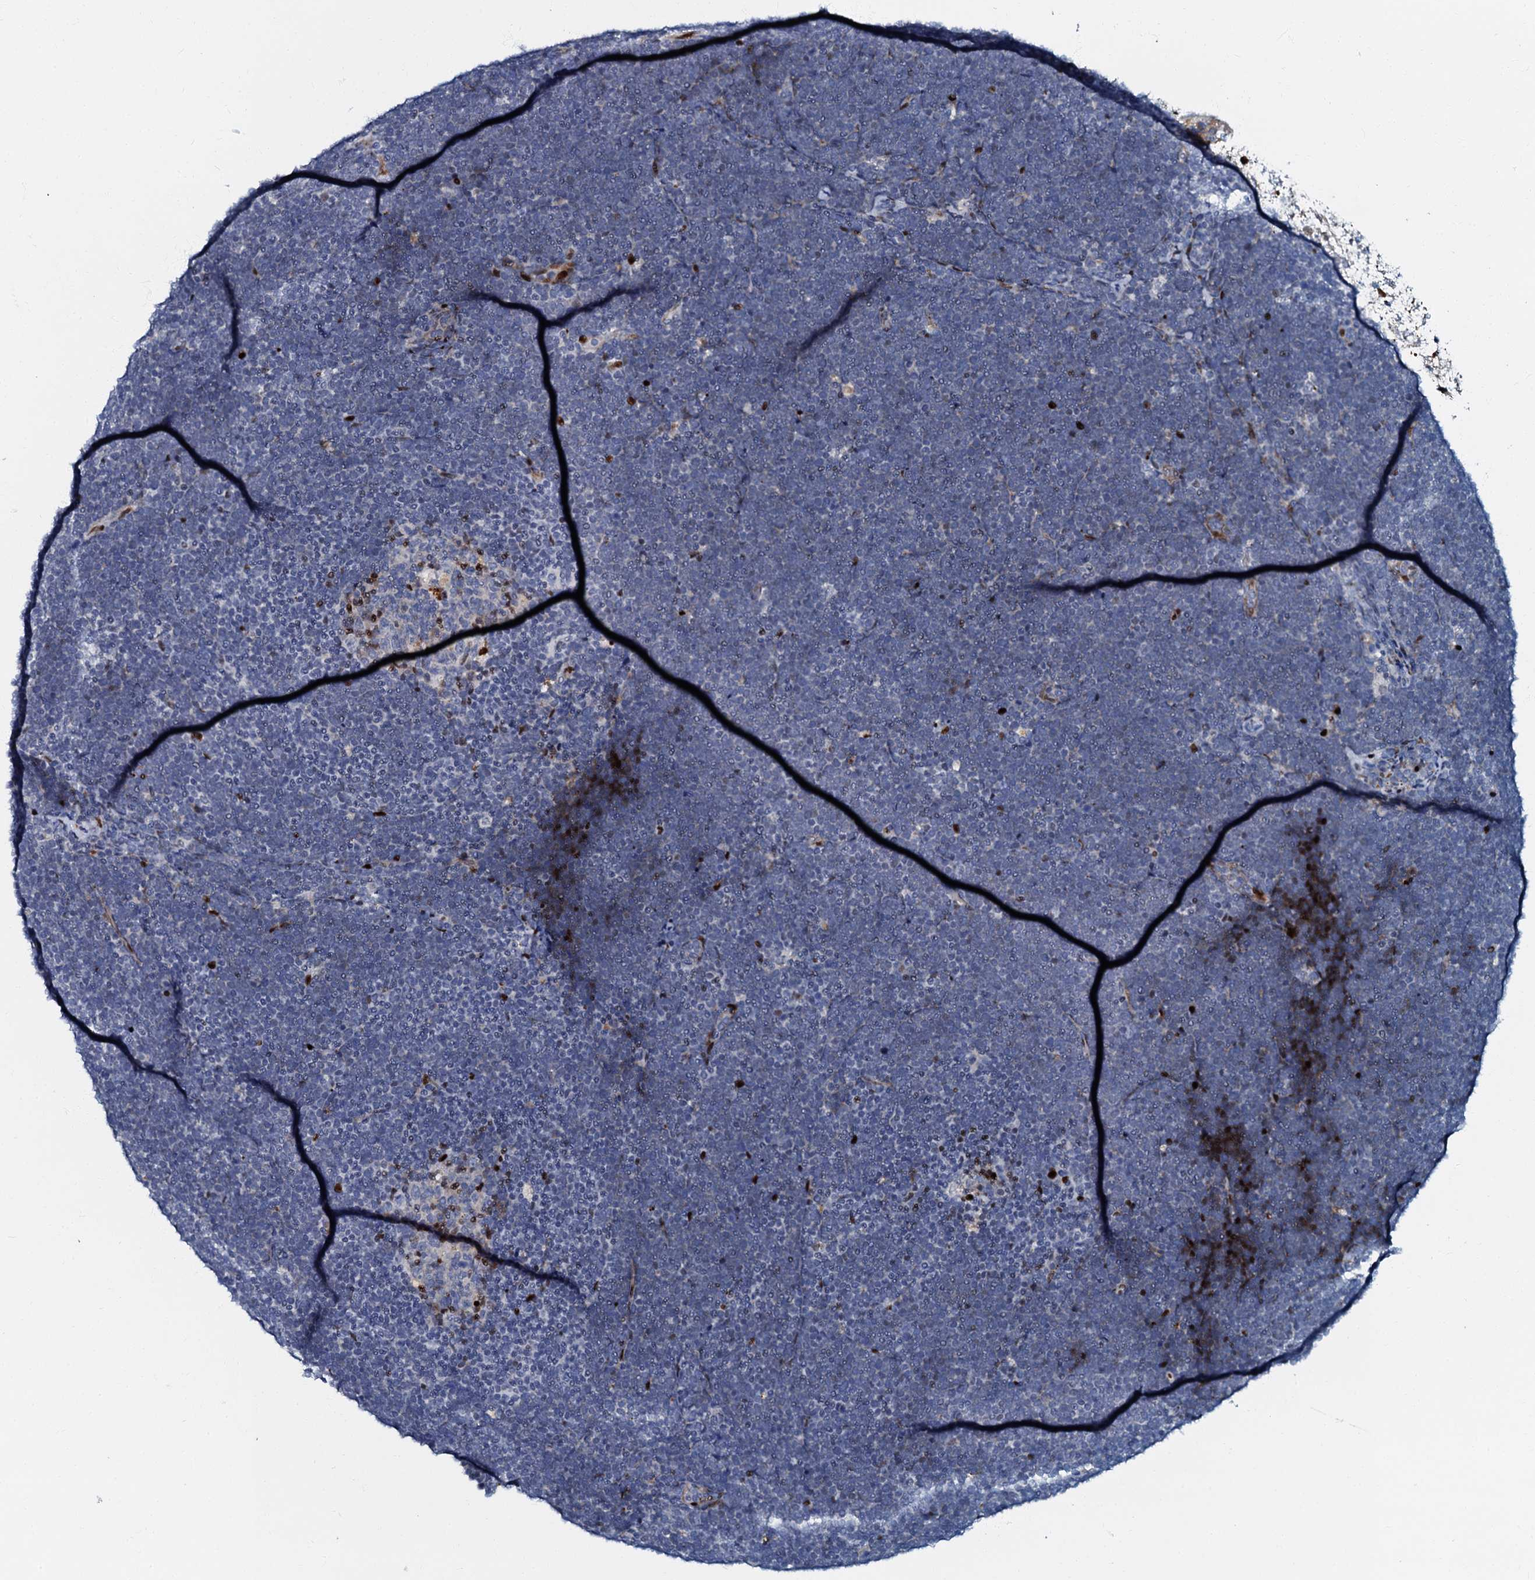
{"staining": {"intensity": "negative", "quantity": "none", "location": "none"}, "tissue": "lymphoma", "cell_type": "Tumor cells", "image_type": "cancer", "snomed": [{"axis": "morphology", "description": "Malignant lymphoma, non-Hodgkin's type, High grade"}, {"axis": "topography", "description": "Lymph node"}], "caption": "A high-resolution photomicrograph shows immunohistochemistry (IHC) staining of lymphoma, which reveals no significant staining in tumor cells. (IHC, brightfield microscopy, high magnification).", "gene": "MFSD5", "patient": {"sex": "male", "age": 13}}